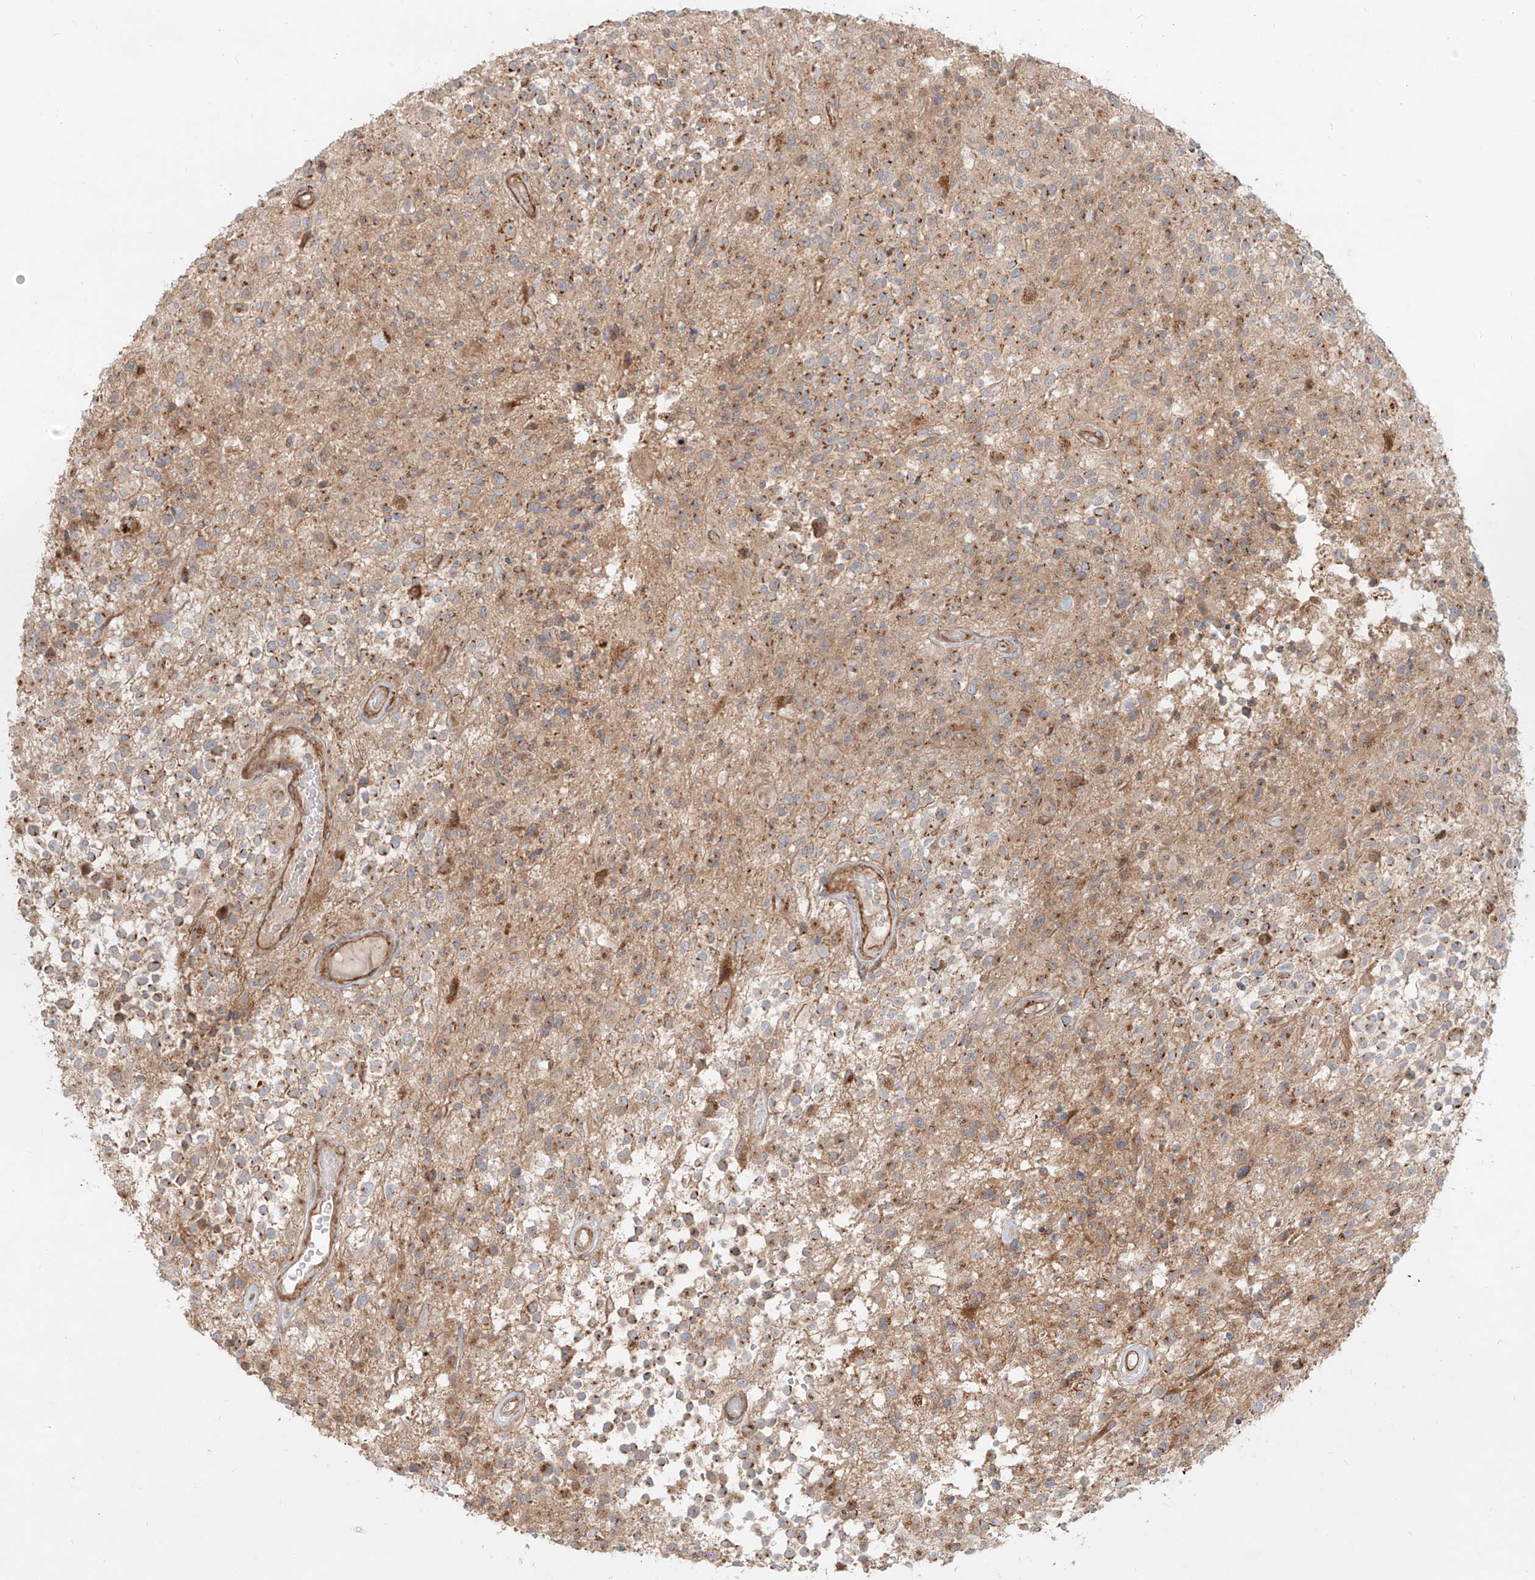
{"staining": {"intensity": "moderate", "quantity": ">75%", "location": "cytoplasmic/membranous"}, "tissue": "glioma", "cell_type": "Tumor cells", "image_type": "cancer", "snomed": [{"axis": "morphology", "description": "Glioma, malignant, High grade"}, {"axis": "morphology", "description": "Glioblastoma, NOS"}, {"axis": "topography", "description": "Brain"}], "caption": "A high-resolution image shows immunohistochemistry staining of malignant high-grade glioma, which shows moderate cytoplasmic/membranous staining in about >75% of tumor cells.", "gene": "ZNF287", "patient": {"sex": "male", "age": 60}}